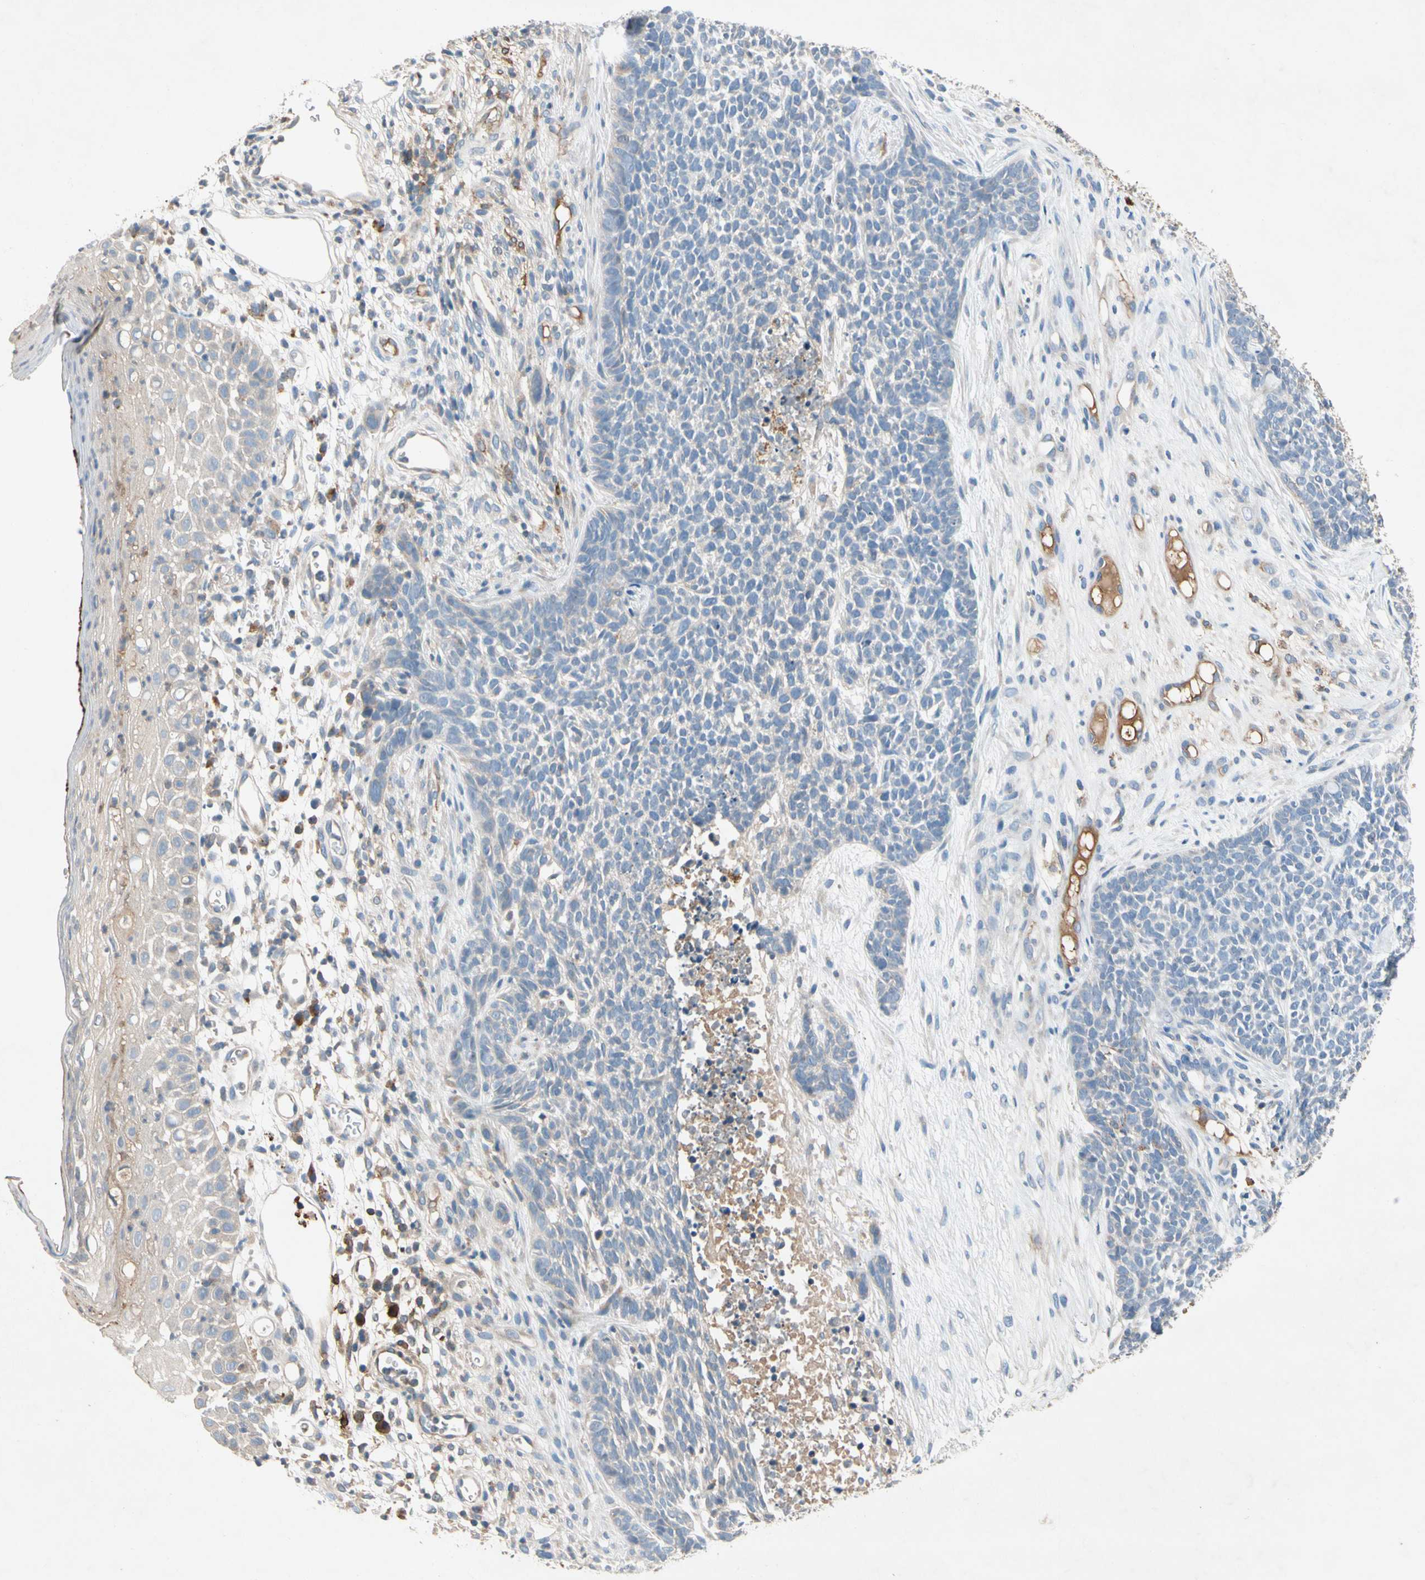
{"staining": {"intensity": "negative", "quantity": "none", "location": "none"}, "tissue": "skin cancer", "cell_type": "Tumor cells", "image_type": "cancer", "snomed": [{"axis": "morphology", "description": "Basal cell carcinoma"}, {"axis": "topography", "description": "Skin"}], "caption": "Immunohistochemistry of skin basal cell carcinoma demonstrates no expression in tumor cells.", "gene": "NDFIP2", "patient": {"sex": "female", "age": 84}}